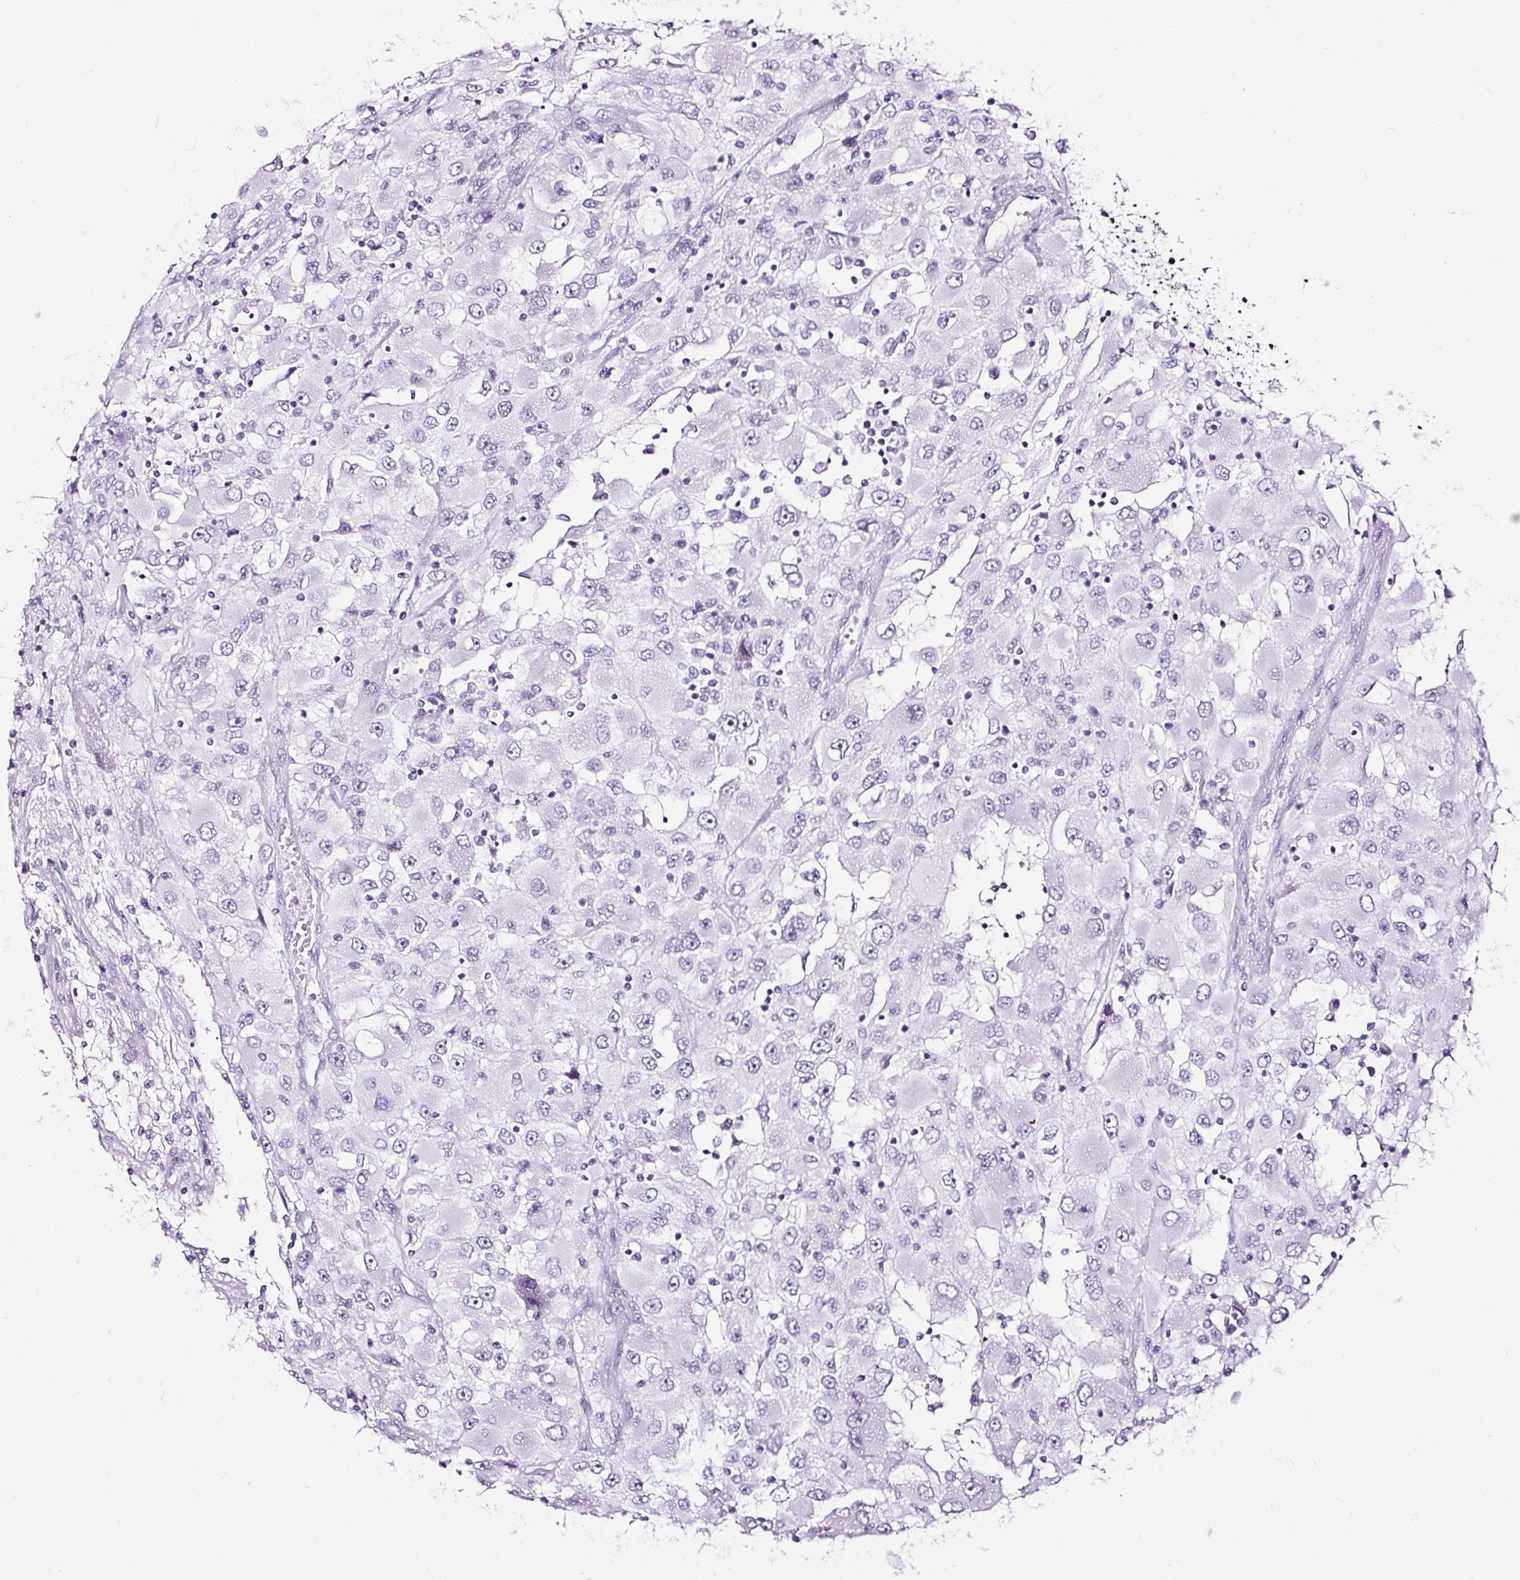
{"staining": {"intensity": "negative", "quantity": "none", "location": "none"}, "tissue": "renal cancer", "cell_type": "Tumor cells", "image_type": "cancer", "snomed": [{"axis": "morphology", "description": "Adenocarcinoma, NOS"}, {"axis": "topography", "description": "Kidney"}], "caption": "IHC of human renal cancer (adenocarcinoma) shows no staining in tumor cells. (Brightfield microscopy of DAB immunohistochemistry at high magnification).", "gene": "NPHS2", "patient": {"sex": "female", "age": 52}}